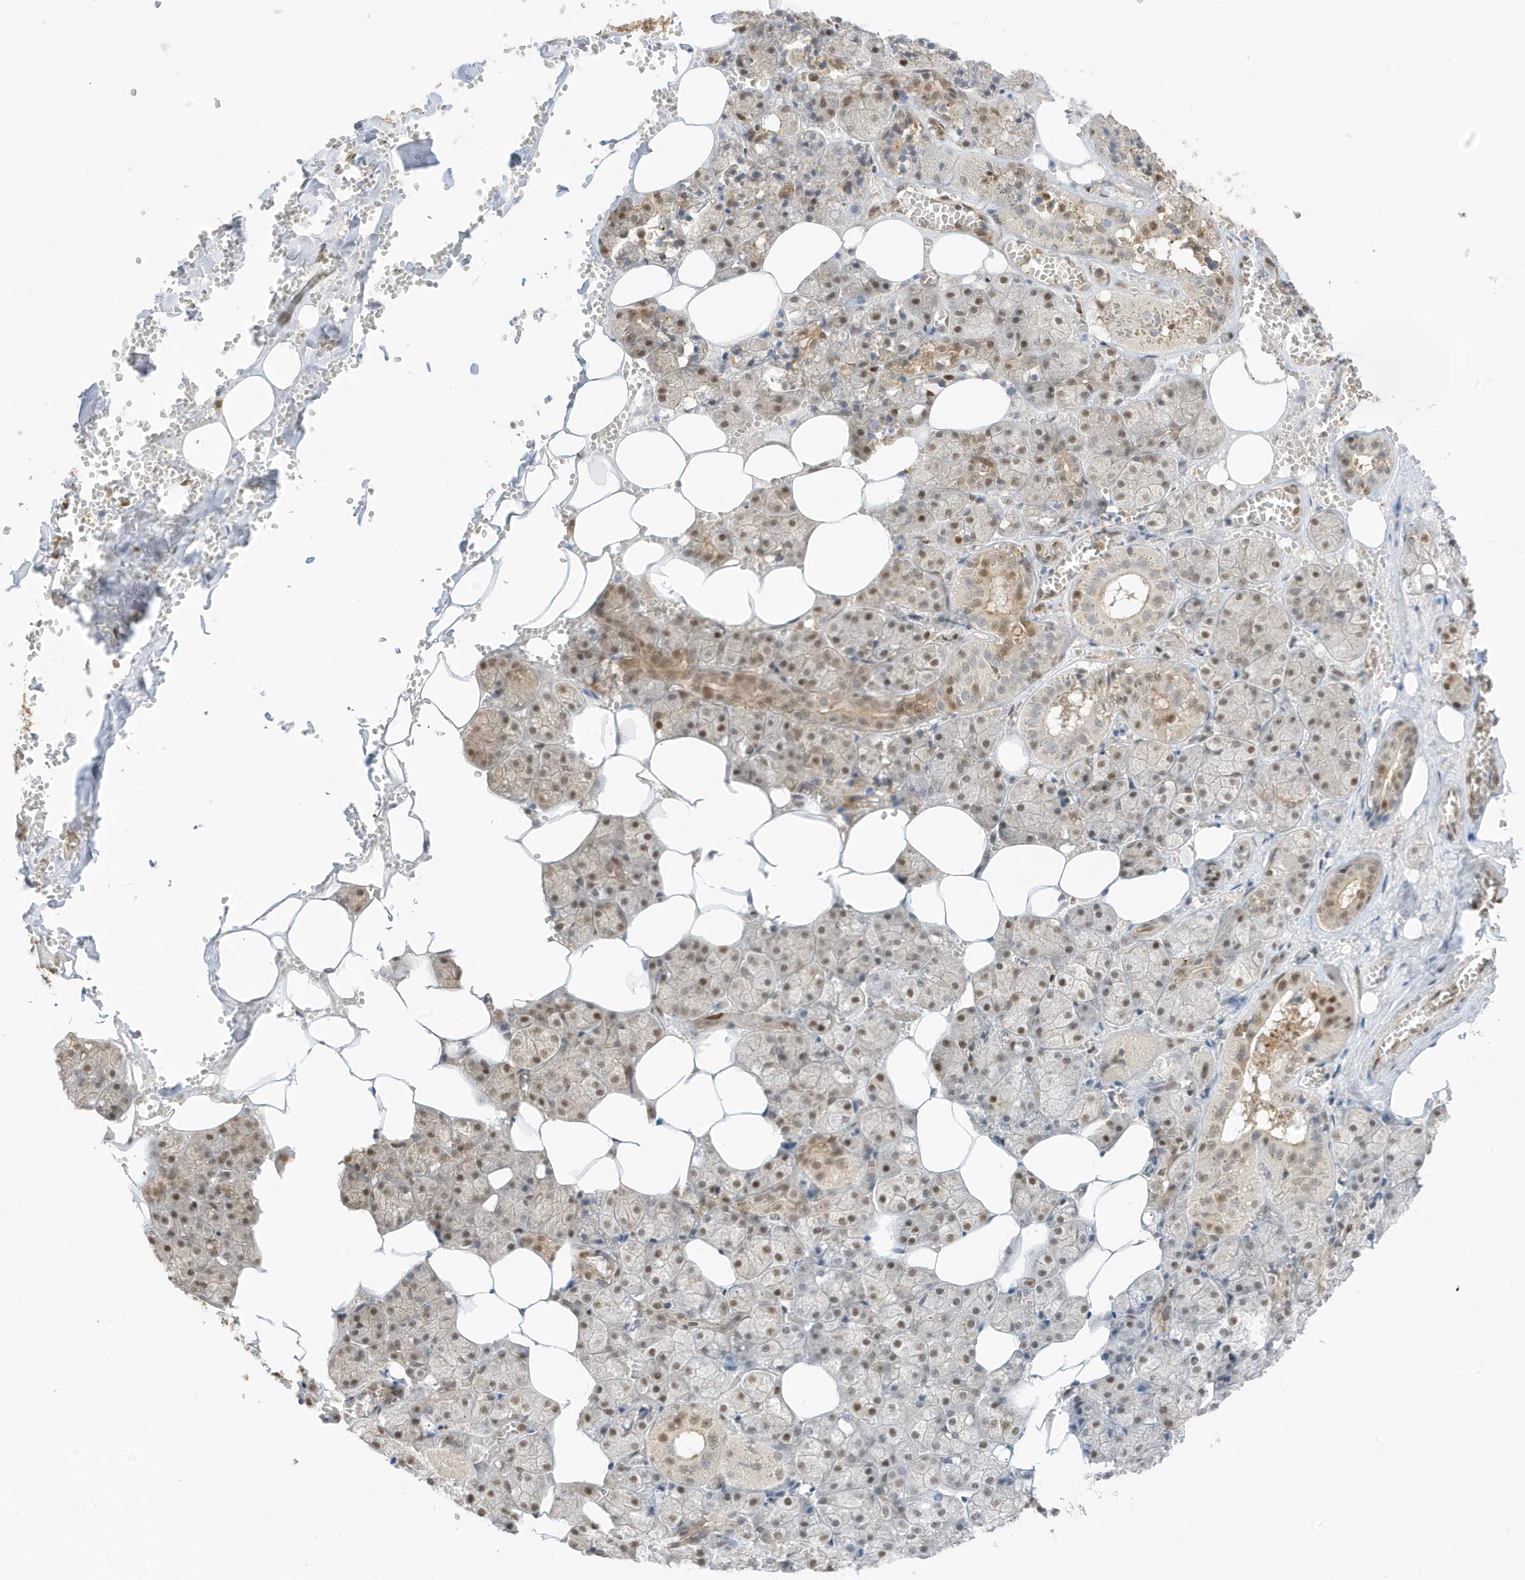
{"staining": {"intensity": "moderate", "quantity": ">75%", "location": "cytoplasmic/membranous,nuclear"}, "tissue": "salivary gland", "cell_type": "Glandular cells", "image_type": "normal", "snomed": [{"axis": "morphology", "description": "Normal tissue, NOS"}, {"axis": "topography", "description": "Salivary gland"}], "caption": "Immunohistochemistry (IHC) (DAB (3,3'-diaminobenzidine)) staining of unremarkable human salivary gland exhibits moderate cytoplasmic/membranous,nuclear protein staining in about >75% of glandular cells. (DAB (3,3'-diaminobenzidine) = brown stain, brightfield microscopy at high magnification).", "gene": "ZBTB41", "patient": {"sex": "male", "age": 62}}